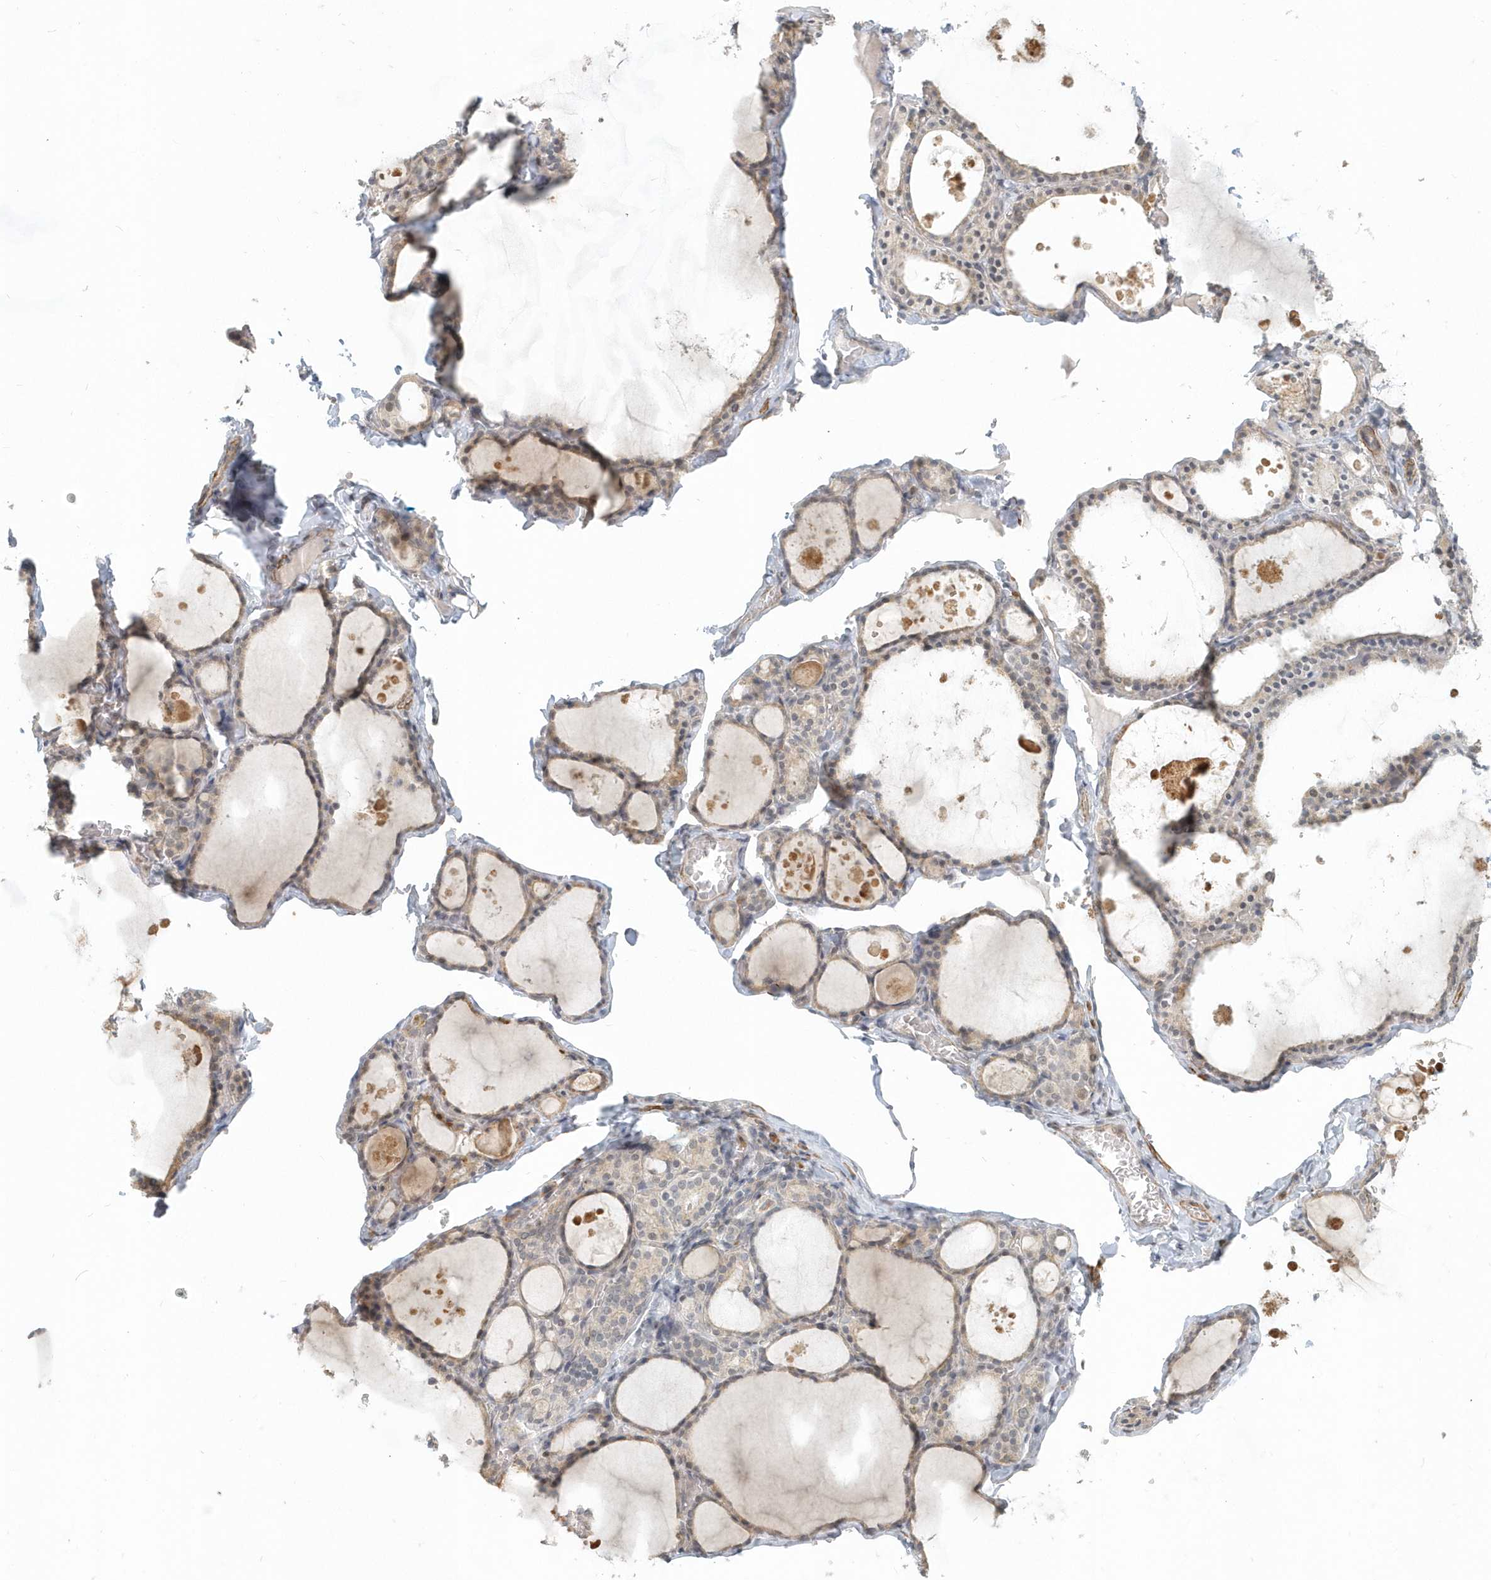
{"staining": {"intensity": "weak", "quantity": "<25%", "location": "cytoplasmic/membranous"}, "tissue": "thyroid gland", "cell_type": "Glandular cells", "image_type": "normal", "snomed": [{"axis": "morphology", "description": "Normal tissue, NOS"}, {"axis": "topography", "description": "Thyroid gland"}], "caption": "Immunohistochemistry micrograph of normal human thyroid gland stained for a protein (brown), which exhibits no staining in glandular cells.", "gene": "NAPB", "patient": {"sex": "male", "age": 56}}